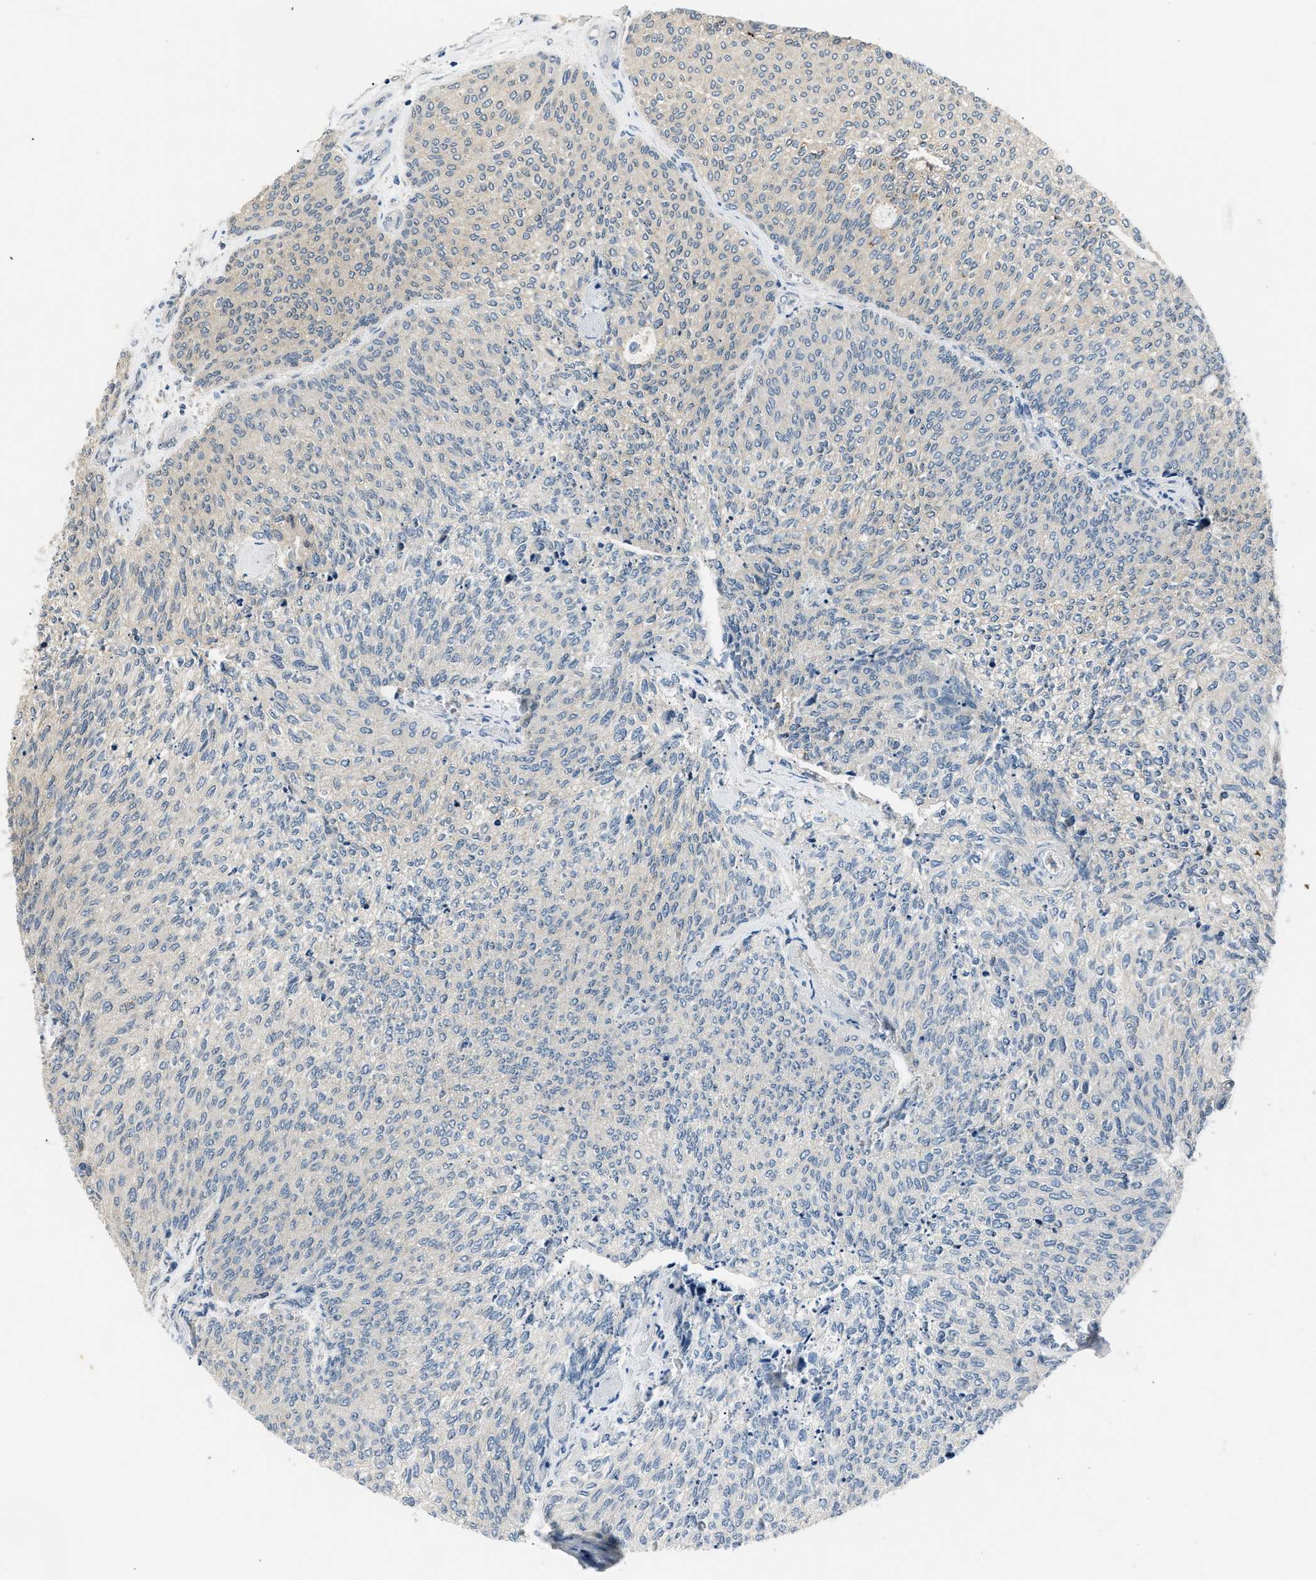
{"staining": {"intensity": "negative", "quantity": "none", "location": "none"}, "tissue": "urothelial cancer", "cell_type": "Tumor cells", "image_type": "cancer", "snomed": [{"axis": "morphology", "description": "Urothelial carcinoma, Low grade"}, {"axis": "topography", "description": "Urinary bladder"}], "caption": "This micrograph is of urothelial carcinoma (low-grade) stained with immunohistochemistry (IHC) to label a protein in brown with the nuclei are counter-stained blue. There is no expression in tumor cells.", "gene": "INHA", "patient": {"sex": "female", "age": 79}}